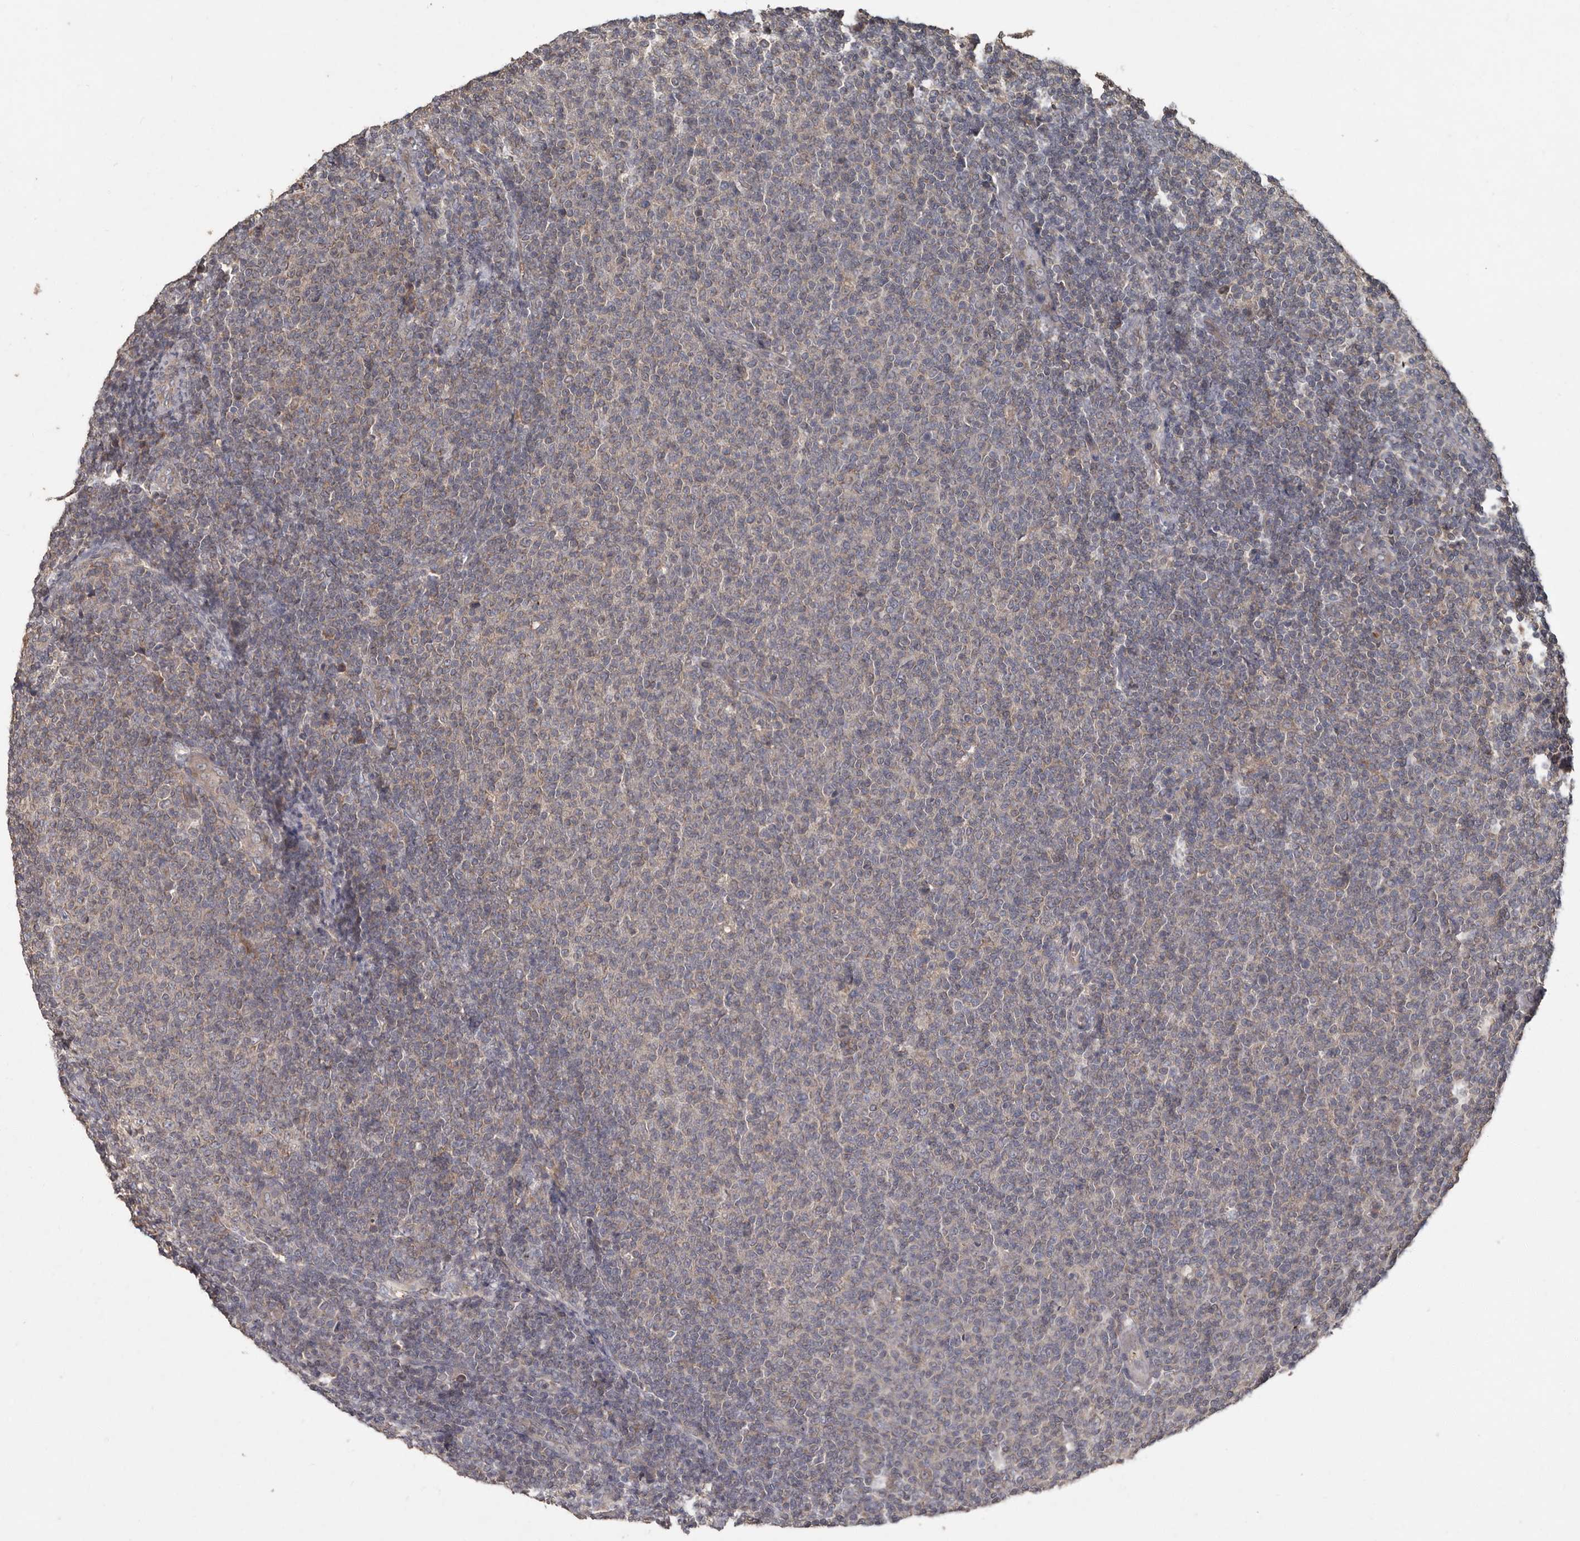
{"staining": {"intensity": "negative", "quantity": "none", "location": "none"}, "tissue": "lymphoma", "cell_type": "Tumor cells", "image_type": "cancer", "snomed": [{"axis": "morphology", "description": "Malignant lymphoma, non-Hodgkin's type, Low grade"}, {"axis": "topography", "description": "Lymph node"}], "caption": "A histopathology image of human malignant lymphoma, non-Hodgkin's type (low-grade) is negative for staining in tumor cells.", "gene": "KIF26B", "patient": {"sex": "male", "age": 66}}